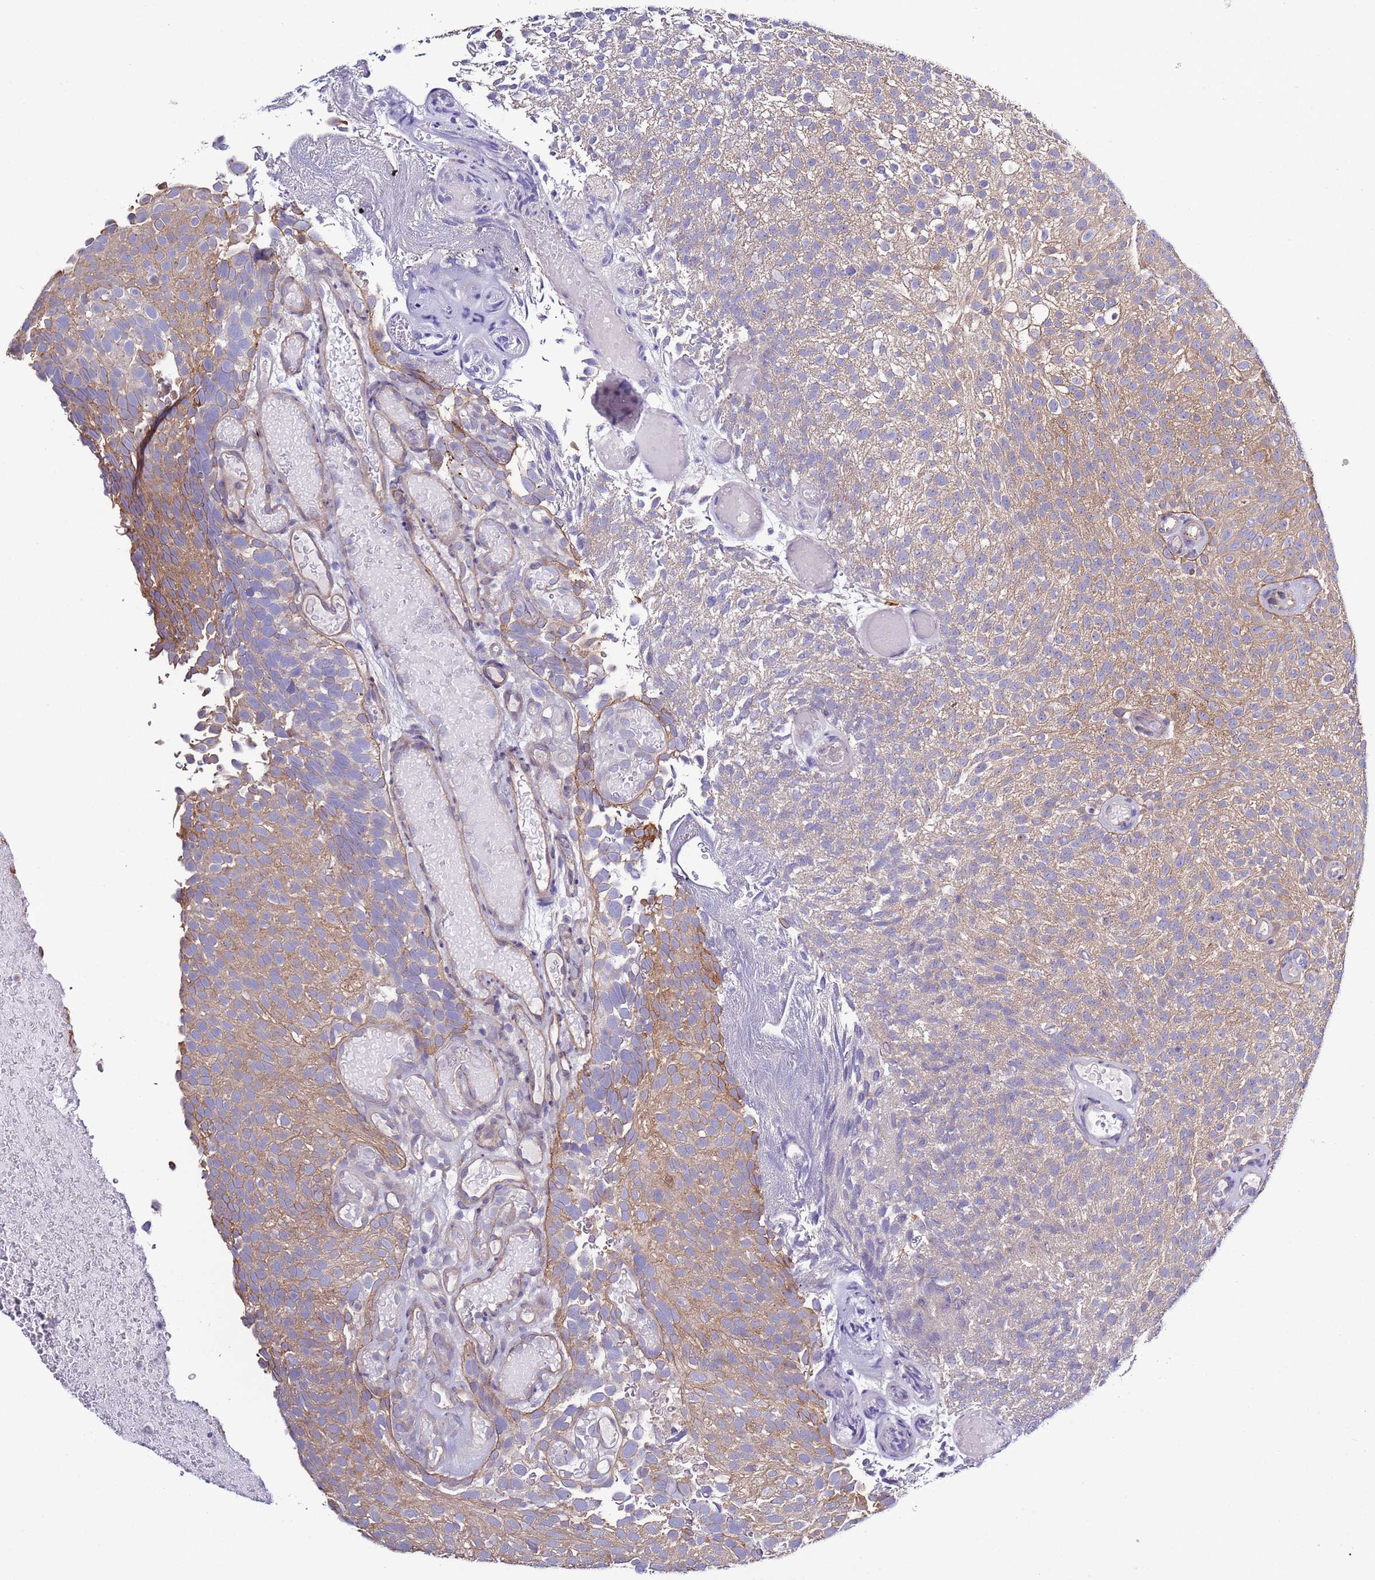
{"staining": {"intensity": "weak", "quantity": "25%-75%", "location": "cytoplasmic/membranous"}, "tissue": "urothelial cancer", "cell_type": "Tumor cells", "image_type": "cancer", "snomed": [{"axis": "morphology", "description": "Urothelial carcinoma, Low grade"}, {"axis": "topography", "description": "Urinary bladder"}], "caption": "This image shows immunohistochemistry (IHC) staining of human urothelial cancer, with low weak cytoplasmic/membranous positivity in approximately 25%-75% of tumor cells.", "gene": "SPCS1", "patient": {"sex": "male", "age": 78}}